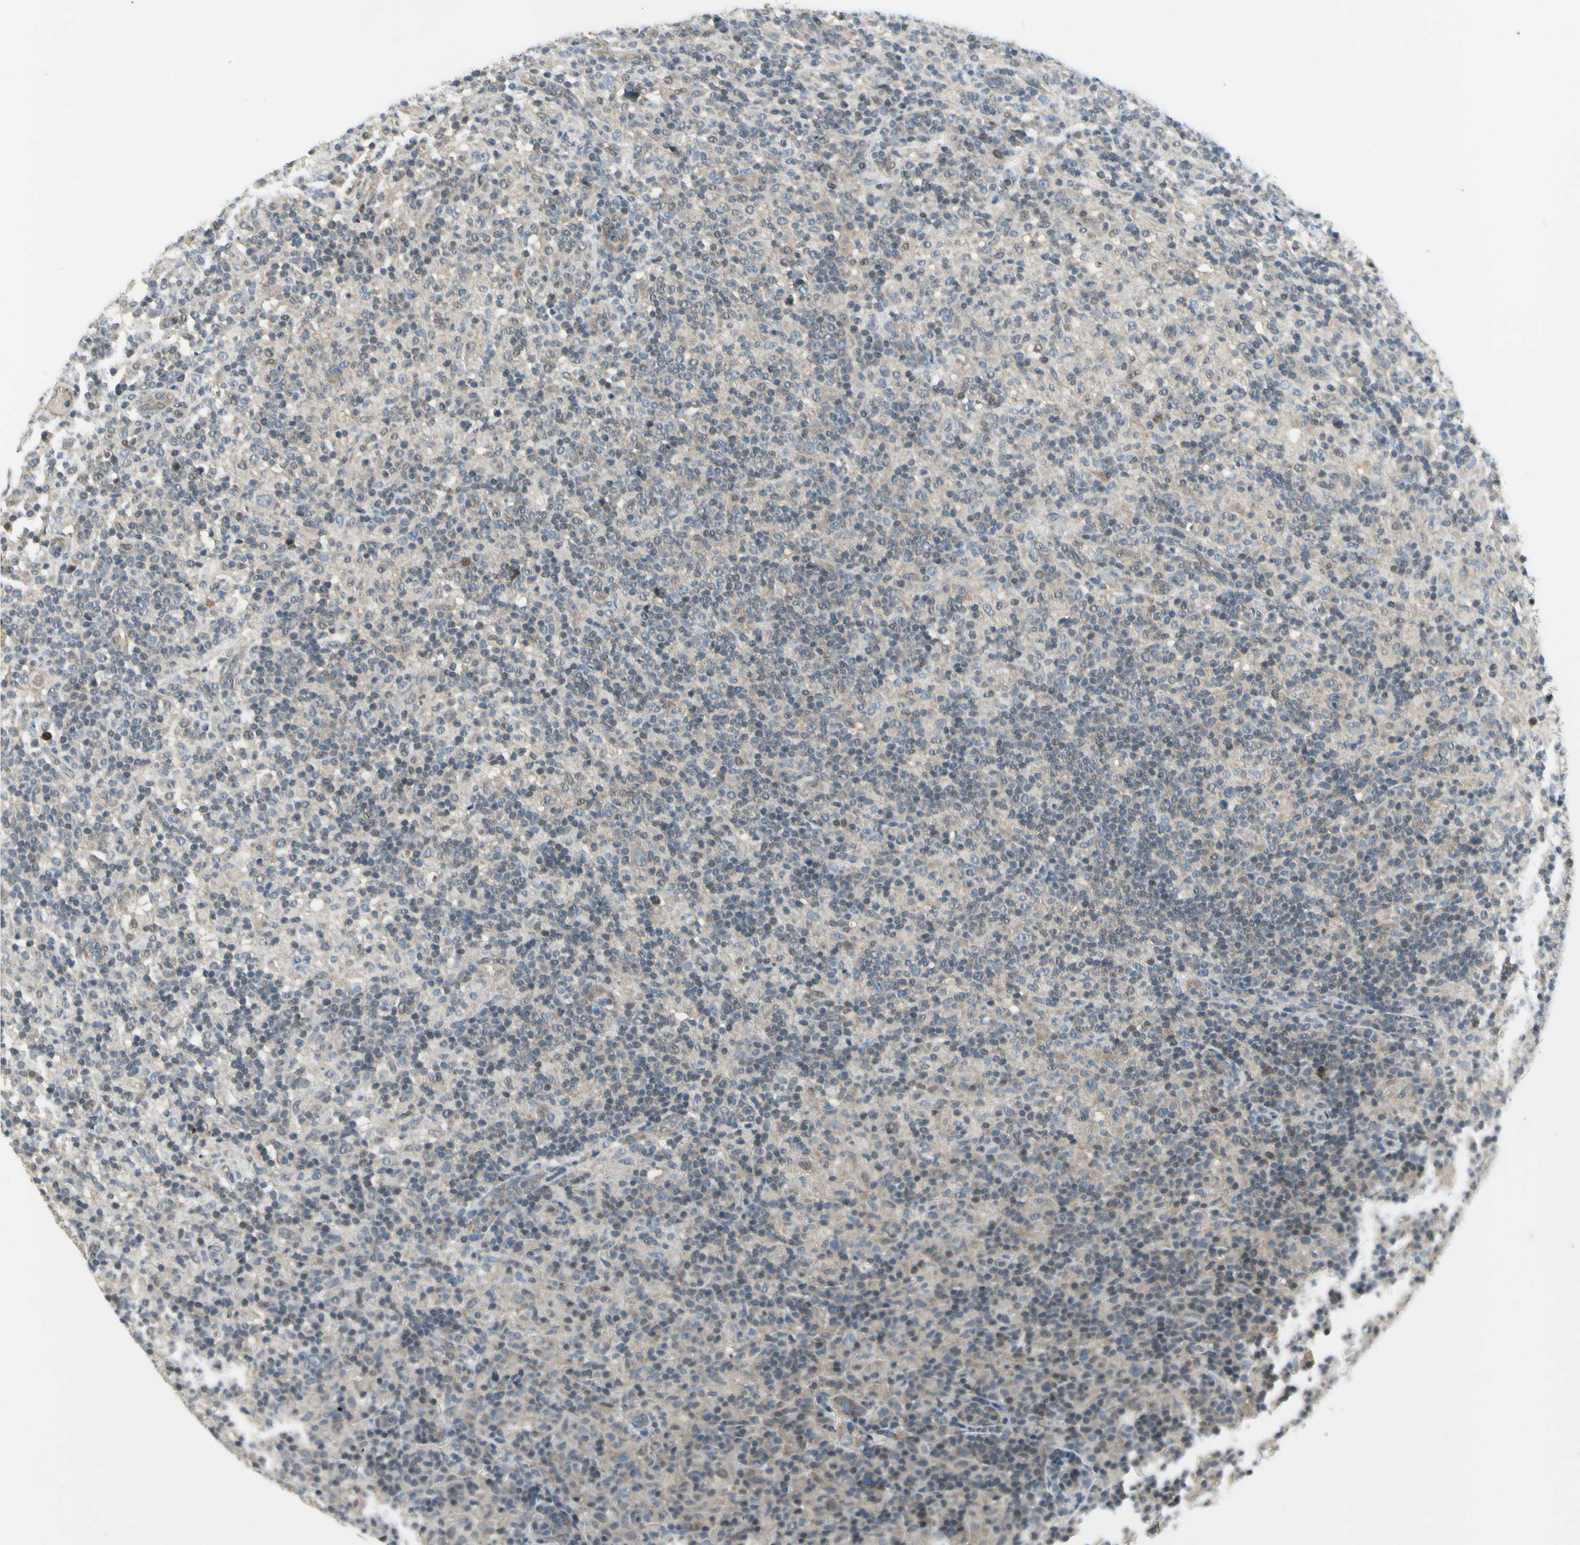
{"staining": {"intensity": "weak", "quantity": "<25%", "location": "nuclear"}, "tissue": "lymphoma", "cell_type": "Tumor cells", "image_type": "cancer", "snomed": [{"axis": "morphology", "description": "Hodgkin's disease, NOS"}, {"axis": "topography", "description": "Lymph node"}], "caption": "An image of lymphoma stained for a protein reveals no brown staining in tumor cells.", "gene": "PSMD5", "patient": {"sex": "male", "age": 70}}